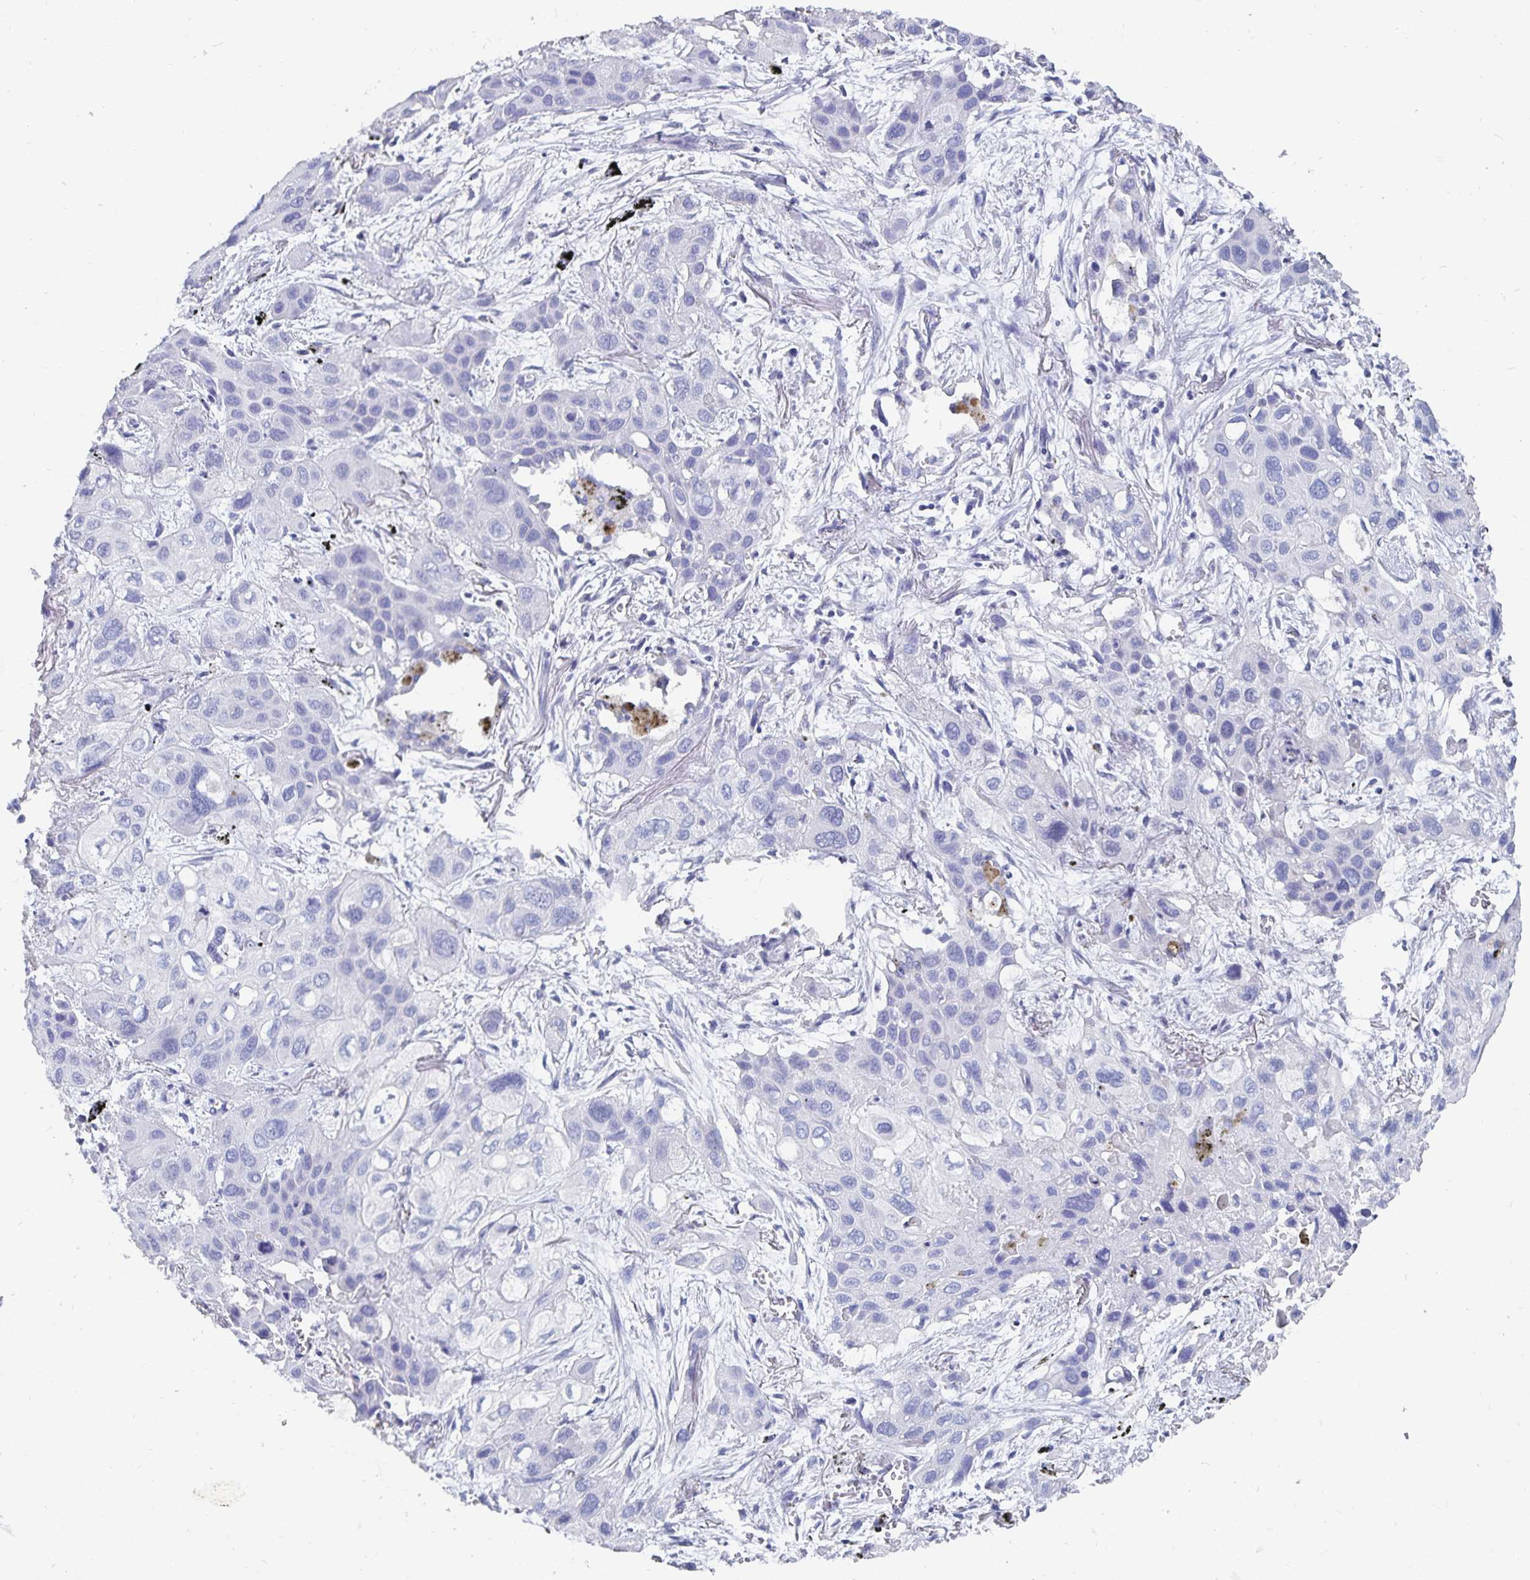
{"staining": {"intensity": "negative", "quantity": "none", "location": "none"}, "tissue": "lung cancer", "cell_type": "Tumor cells", "image_type": "cancer", "snomed": [{"axis": "morphology", "description": "Squamous cell carcinoma, NOS"}, {"axis": "morphology", "description": "Squamous cell carcinoma, metastatic, NOS"}, {"axis": "topography", "description": "Lung"}], "caption": "DAB (3,3'-diaminobenzidine) immunohistochemical staining of human lung squamous cell carcinoma demonstrates no significant staining in tumor cells.", "gene": "CFAP69", "patient": {"sex": "male", "age": 59}}